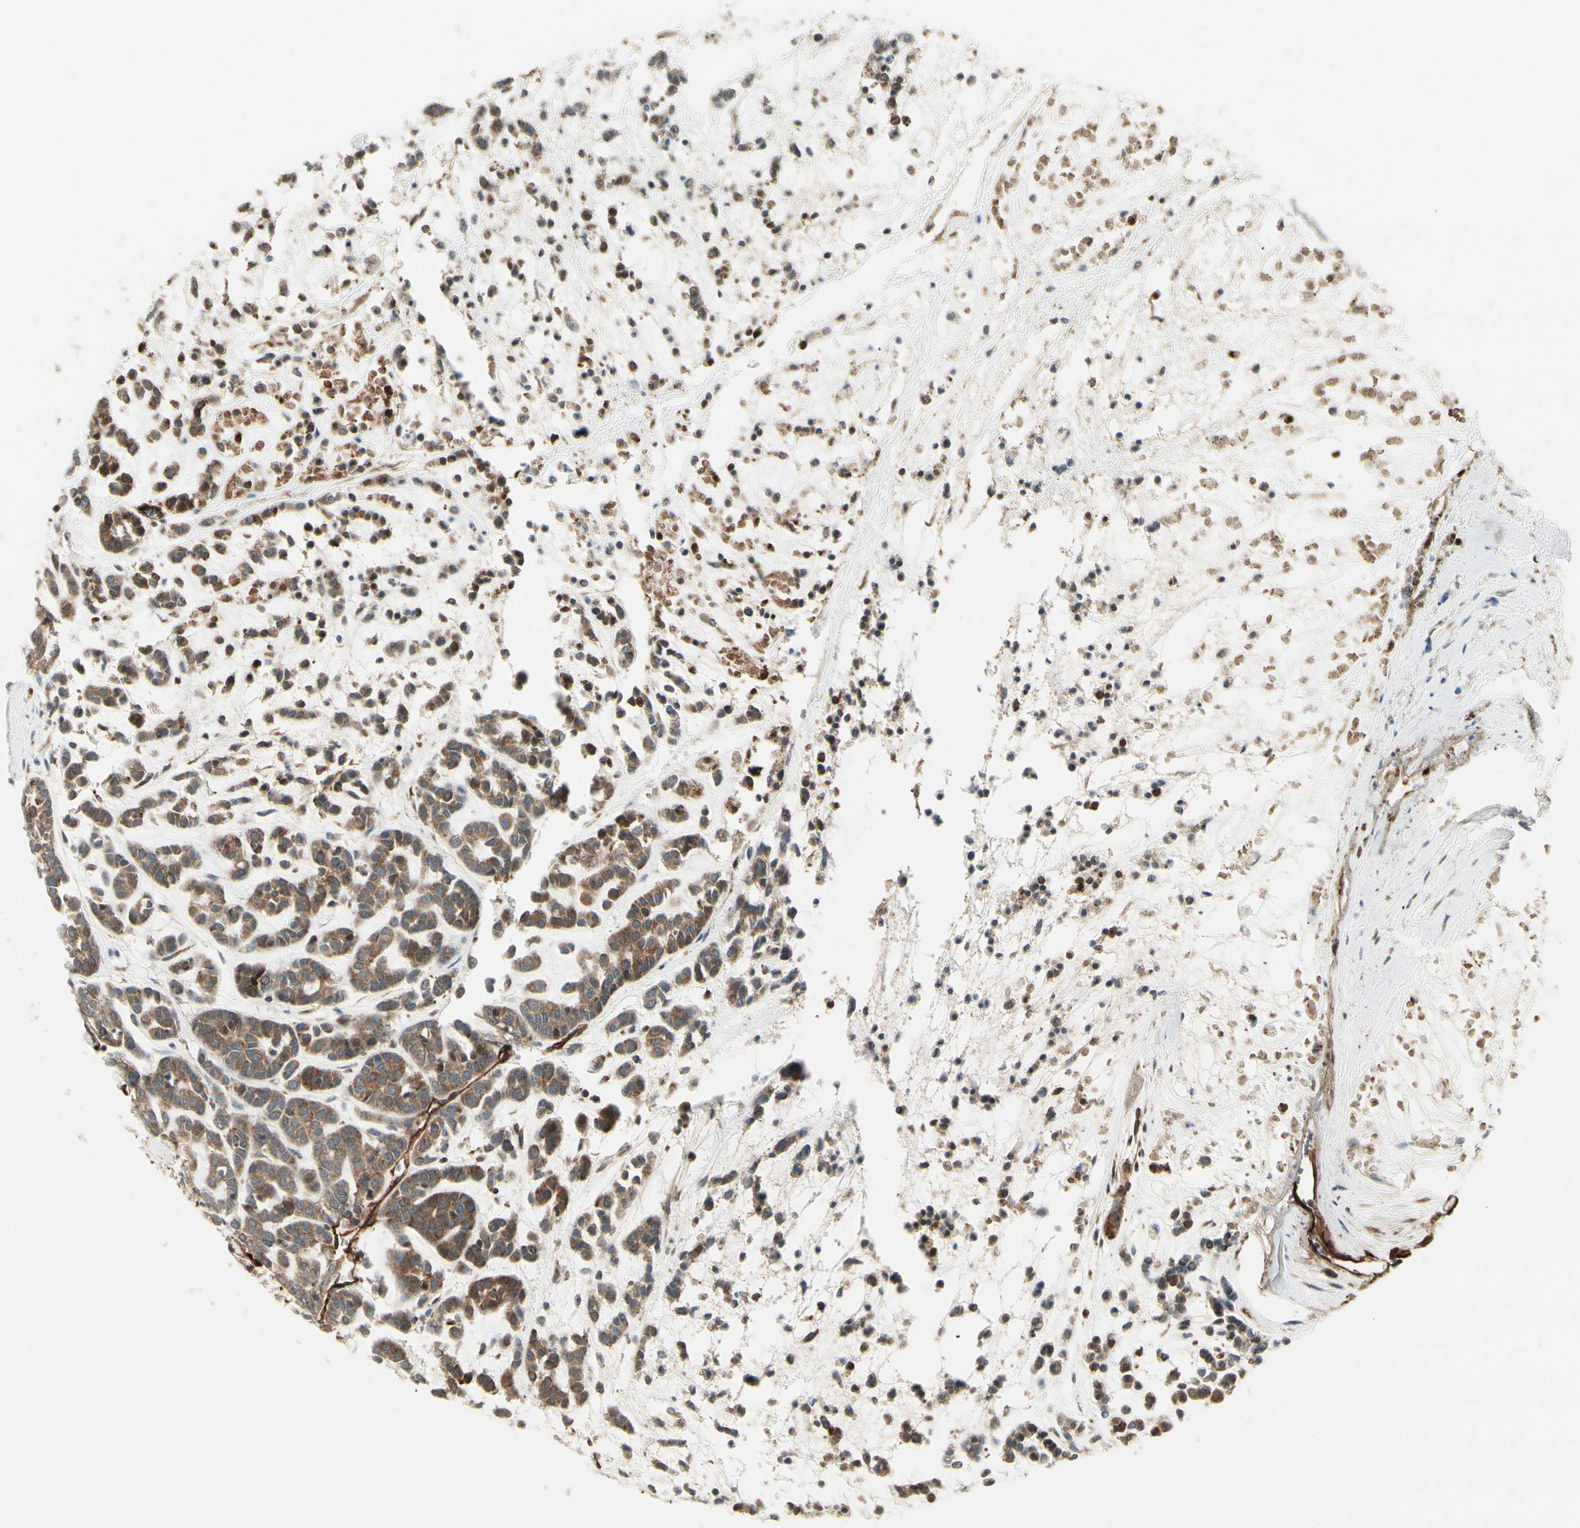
{"staining": {"intensity": "moderate", "quantity": ">75%", "location": "cytoplasmic/membranous"}, "tissue": "head and neck cancer", "cell_type": "Tumor cells", "image_type": "cancer", "snomed": [{"axis": "morphology", "description": "Adenocarcinoma, NOS"}, {"axis": "morphology", "description": "Adenoma, NOS"}, {"axis": "topography", "description": "Head-Neck"}], "caption": "IHC photomicrograph of human head and neck cancer stained for a protein (brown), which demonstrates medium levels of moderate cytoplasmic/membranous positivity in approximately >75% of tumor cells.", "gene": "MCAM", "patient": {"sex": "female", "age": 55}}